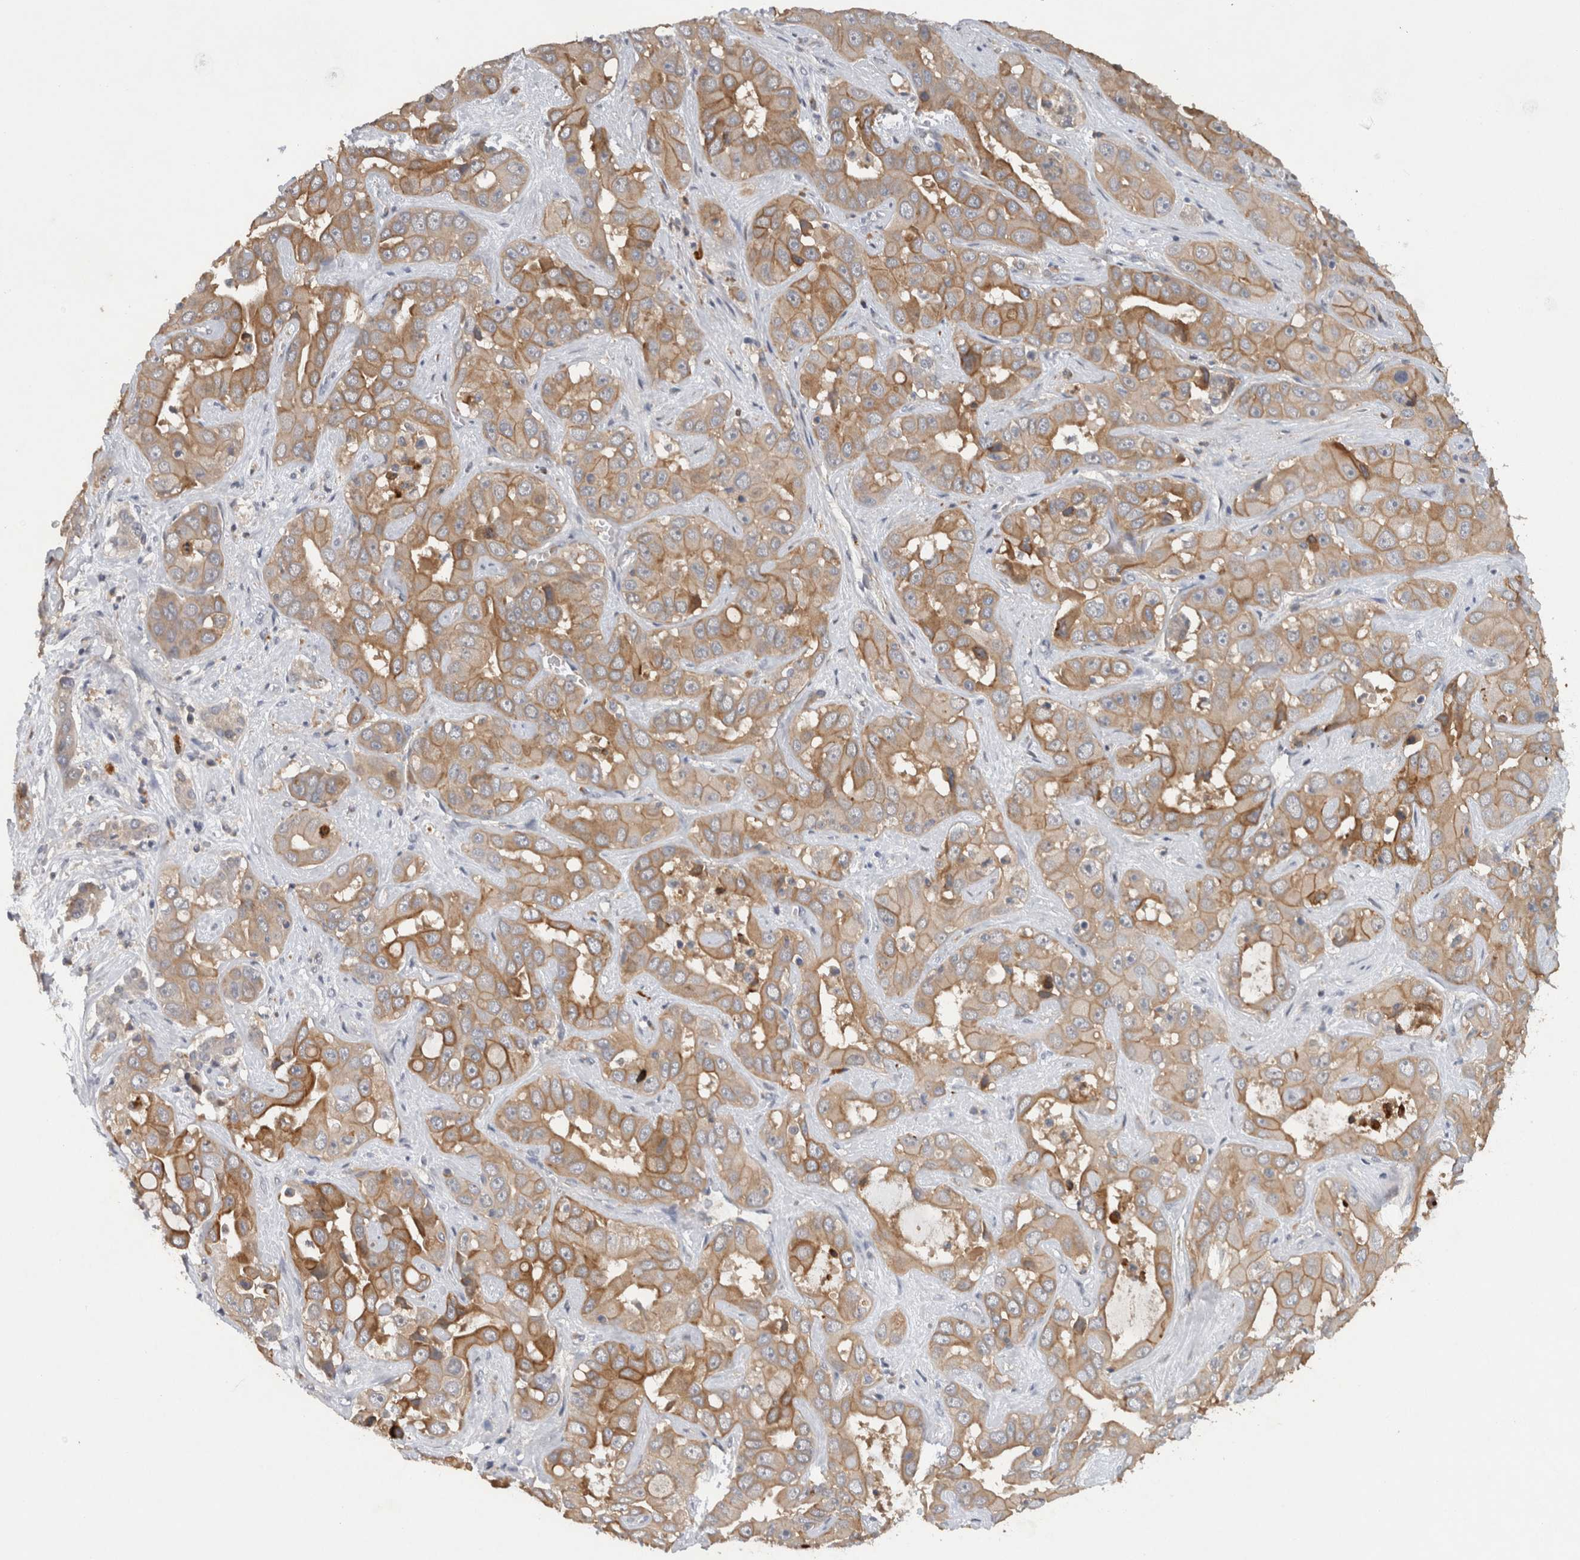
{"staining": {"intensity": "moderate", "quantity": ">75%", "location": "cytoplasmic/membranous"}, "tissue": "liver cancer", "cell_type": "Tumor cells", "image_type": "cancer", "snomed": [{"axis": "morphology", "description": "Cholangiocarcinoma"}, {"axis": "topography", "description": "Liver"}], "caption": "An immunohistochemistry image of neoplastic tissue is shown. Protein staining in brown shows moderate cytoplasmic/membranous positivity in cholangiocarcinoma (liver) within tumor cells. (Stains: DAB (3,3'-diaminobenzidine) in brown, nuclei in blue, Microscopy: brightfield microscopy at high magnification).", "gene": "HEXD", "patient": {"sex": "female", "age": 52}}